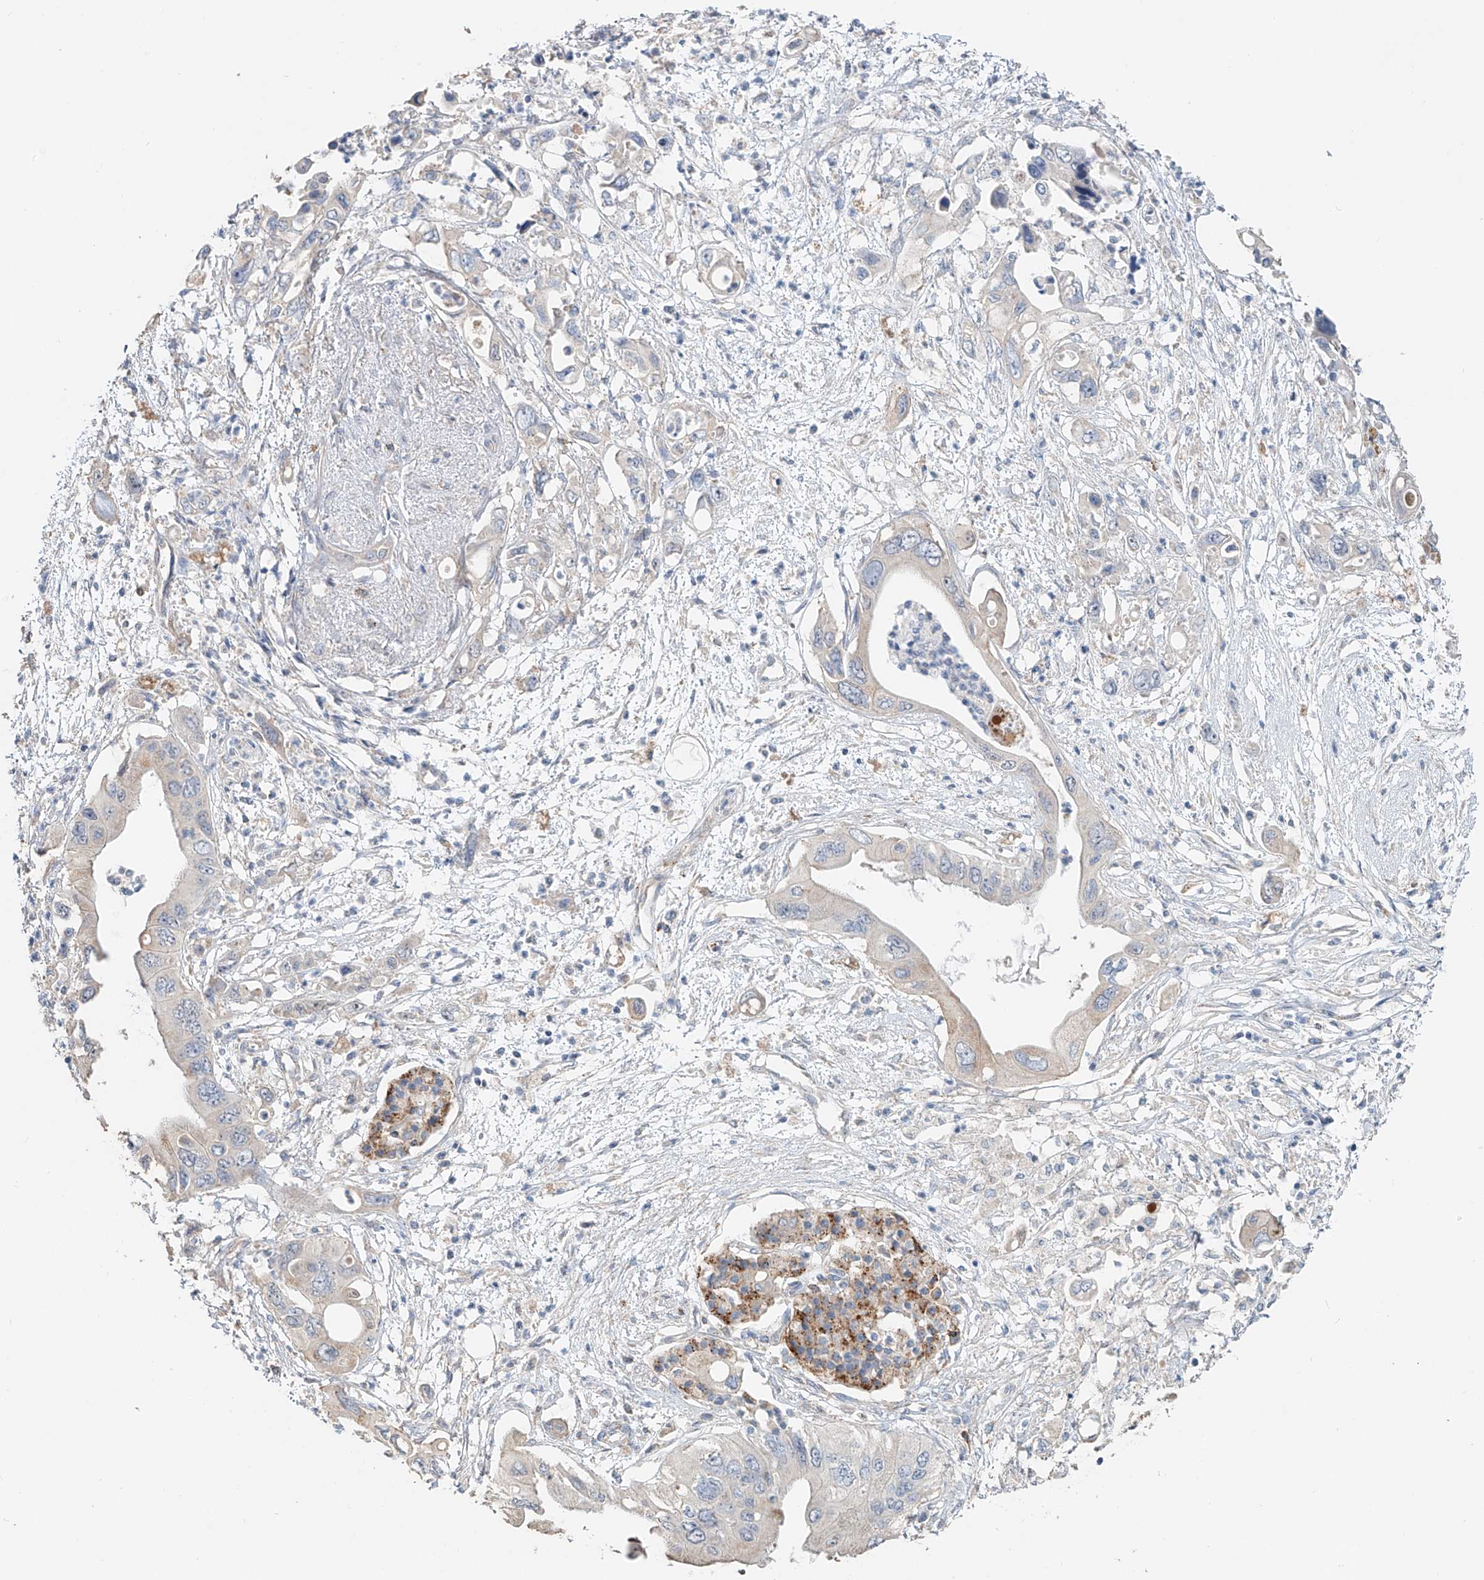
{"staining": {"intensity": "negative", "quantity": "none", "location": "none"}, "tissue": "pancreatic cancer", "cell_type": "Tumor cells", "image_type": "cancer", "snomed": [{"axis": "morphology", "description": "Adenocarcinoma, NOS"}, {"axis": "topography", "description": "Pancreas"}], "caption": "Immunohistochemistry histopathology image of neoplastic tissue: pancreatic cancer stained with DAB shows no significant protein positivity in tumor cells.", "gene": "TRIM47", "patient": {"sex": "male", "age": 66}}